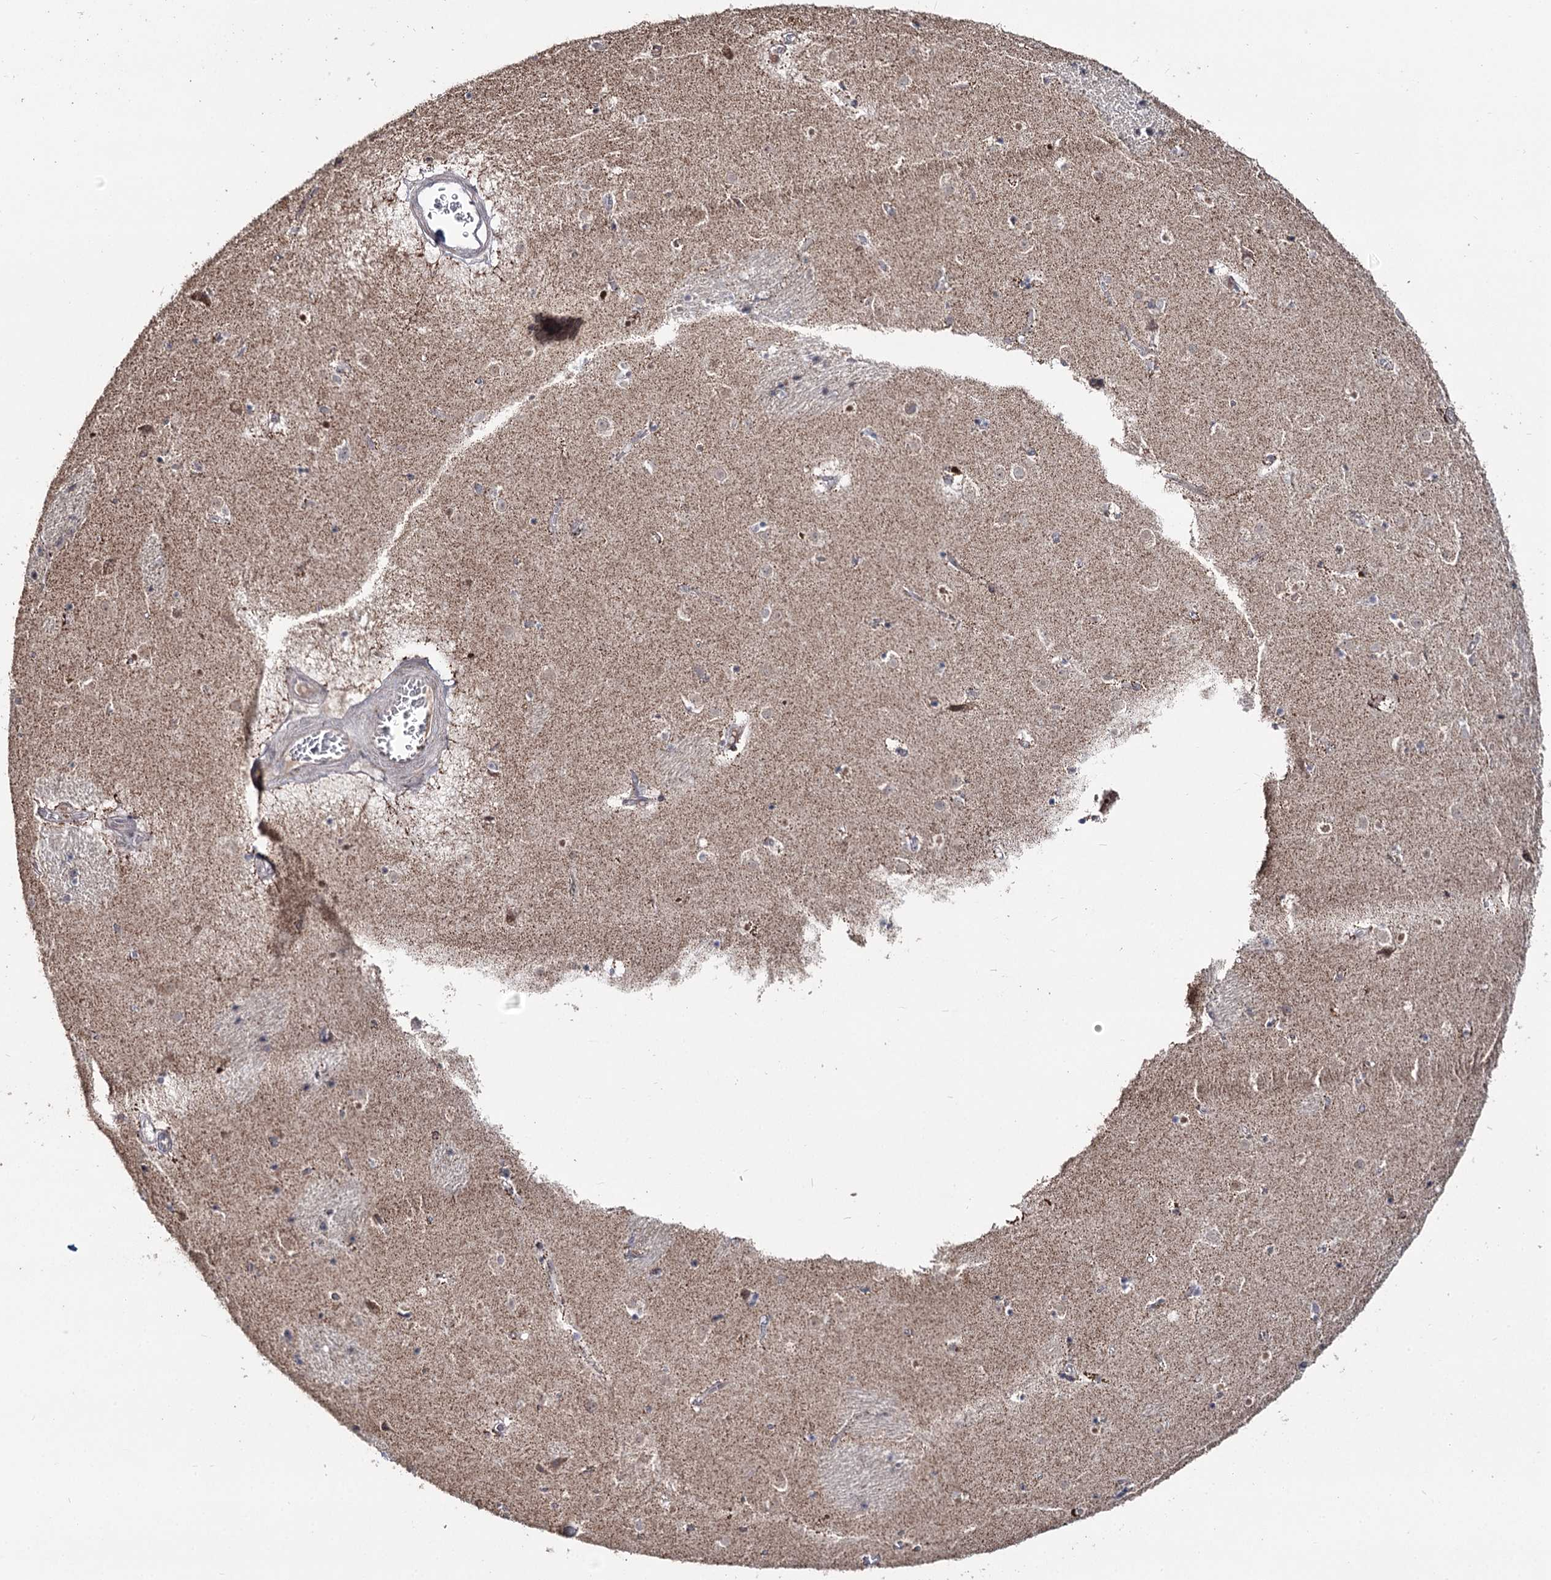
{"staining": {"intensity": "negative", "quantity": "none", "location": "none"}, "tissue": "caudate", "cell_type": "Glial cells", "image_type": "normal", "snomed": [{"axis": "morphology", "description": "Normal tissue, NOS"}, {"axis": "topography", "description": "Lateral ventricle wall"}], "caption": "Immunohistochemical staining of normal human caudate demonstrates no significant staining in glial cells.", "gene": "RUFY4", "patient": {"sex": "male", "age": 70}}